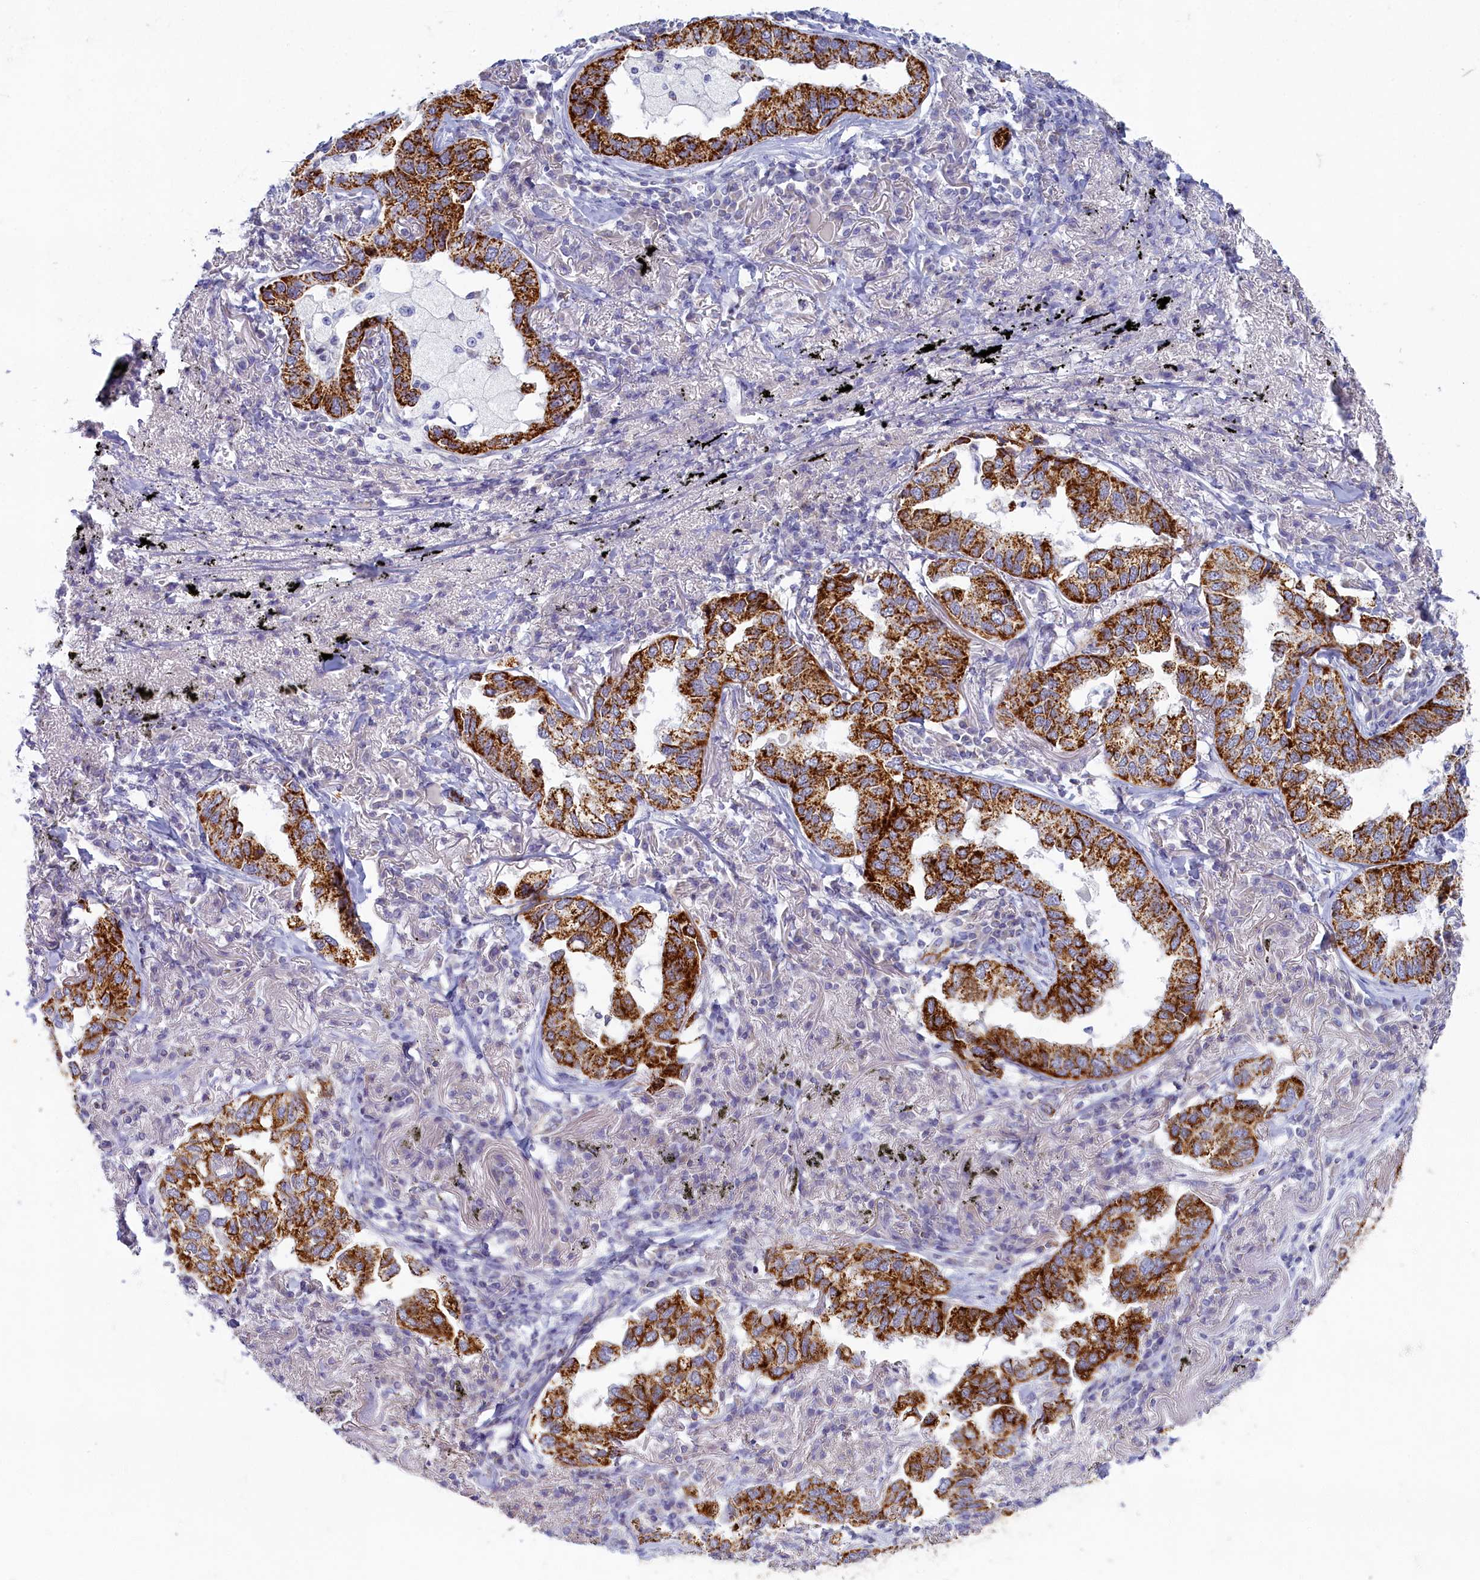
{"staining": {"intensity": "strong", "quantity": ">75%", "location": "cytoplasmic/membranous"}, "tissue": "lung cancer", "cell_type": "Tumor cells", "image_type": "cancer", "snomed": [{"axis": "morphology", "description": "Adenocarcinoma, NOS"}, {"axis": "topography", "description": "Lung"}], "caption": "A high amount of strong cytoplasmic/membranous expression is seen in about >75% of tumor cells in lung cancer (adenocarcinoma) tissue.", "gene": "OCIAD2", "patient": {"sex": "male", "age": 65}}